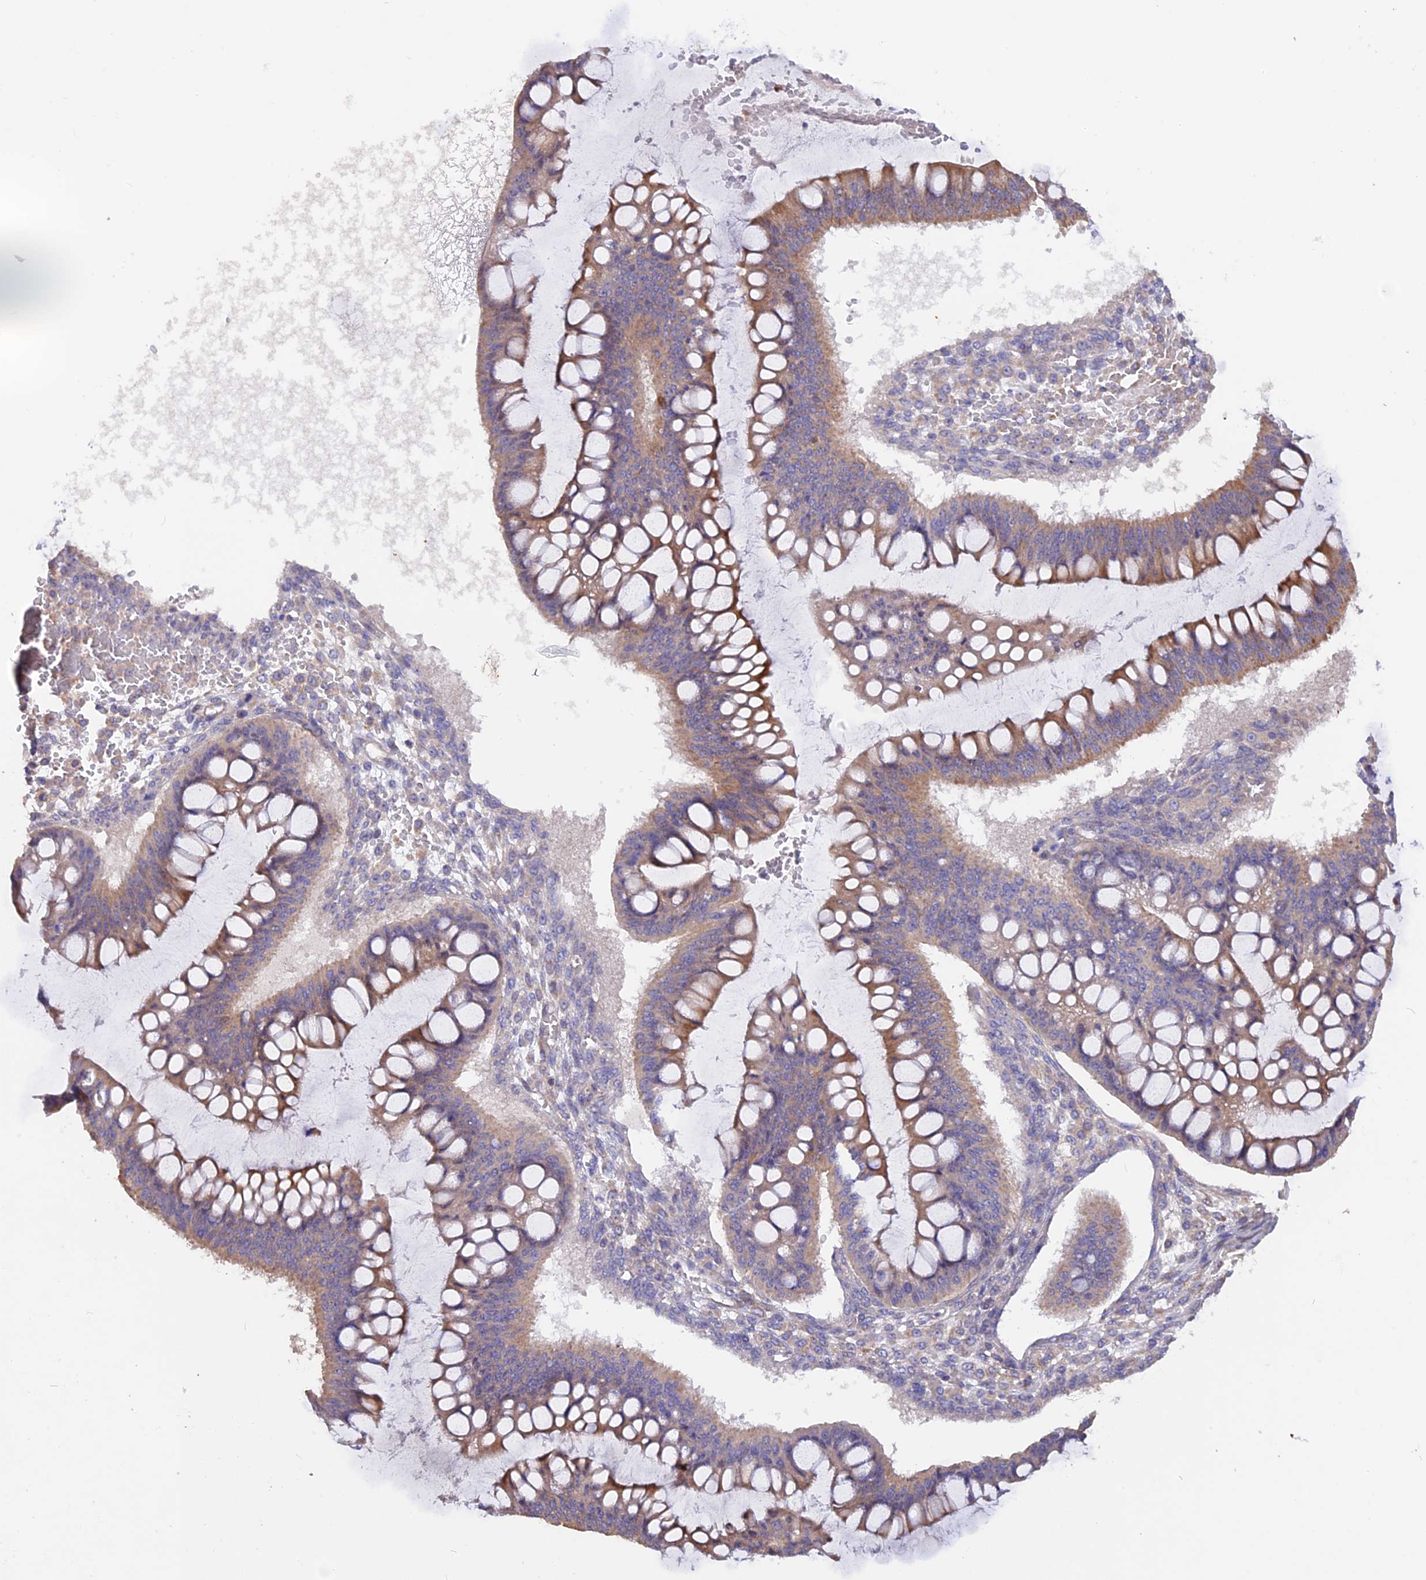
{"staining": {"intensity": "moderate", "quantity": ">75%", "location": "cytoplasmic/membranous"}, "tissue": "ovarian cancer", "cell_type": "Tumor cells", "image_type": "cancer", "snomed": [{"axis": "morphology", "description": "Cystadenocarcinoma, mucinous, NOS"}, {"axis": "topography", "description": "Ovary"}], "caption": "Approximately >75% of tumor cells in human mucinous cystadenocarcinoma (ovarian) demonstrate moderate cytoplasmic/membranous protein positivity as visualized by brown immunohistochemical staining.", "gene": "HYCC1", "patient": {"sex": "female", "age": 73}}